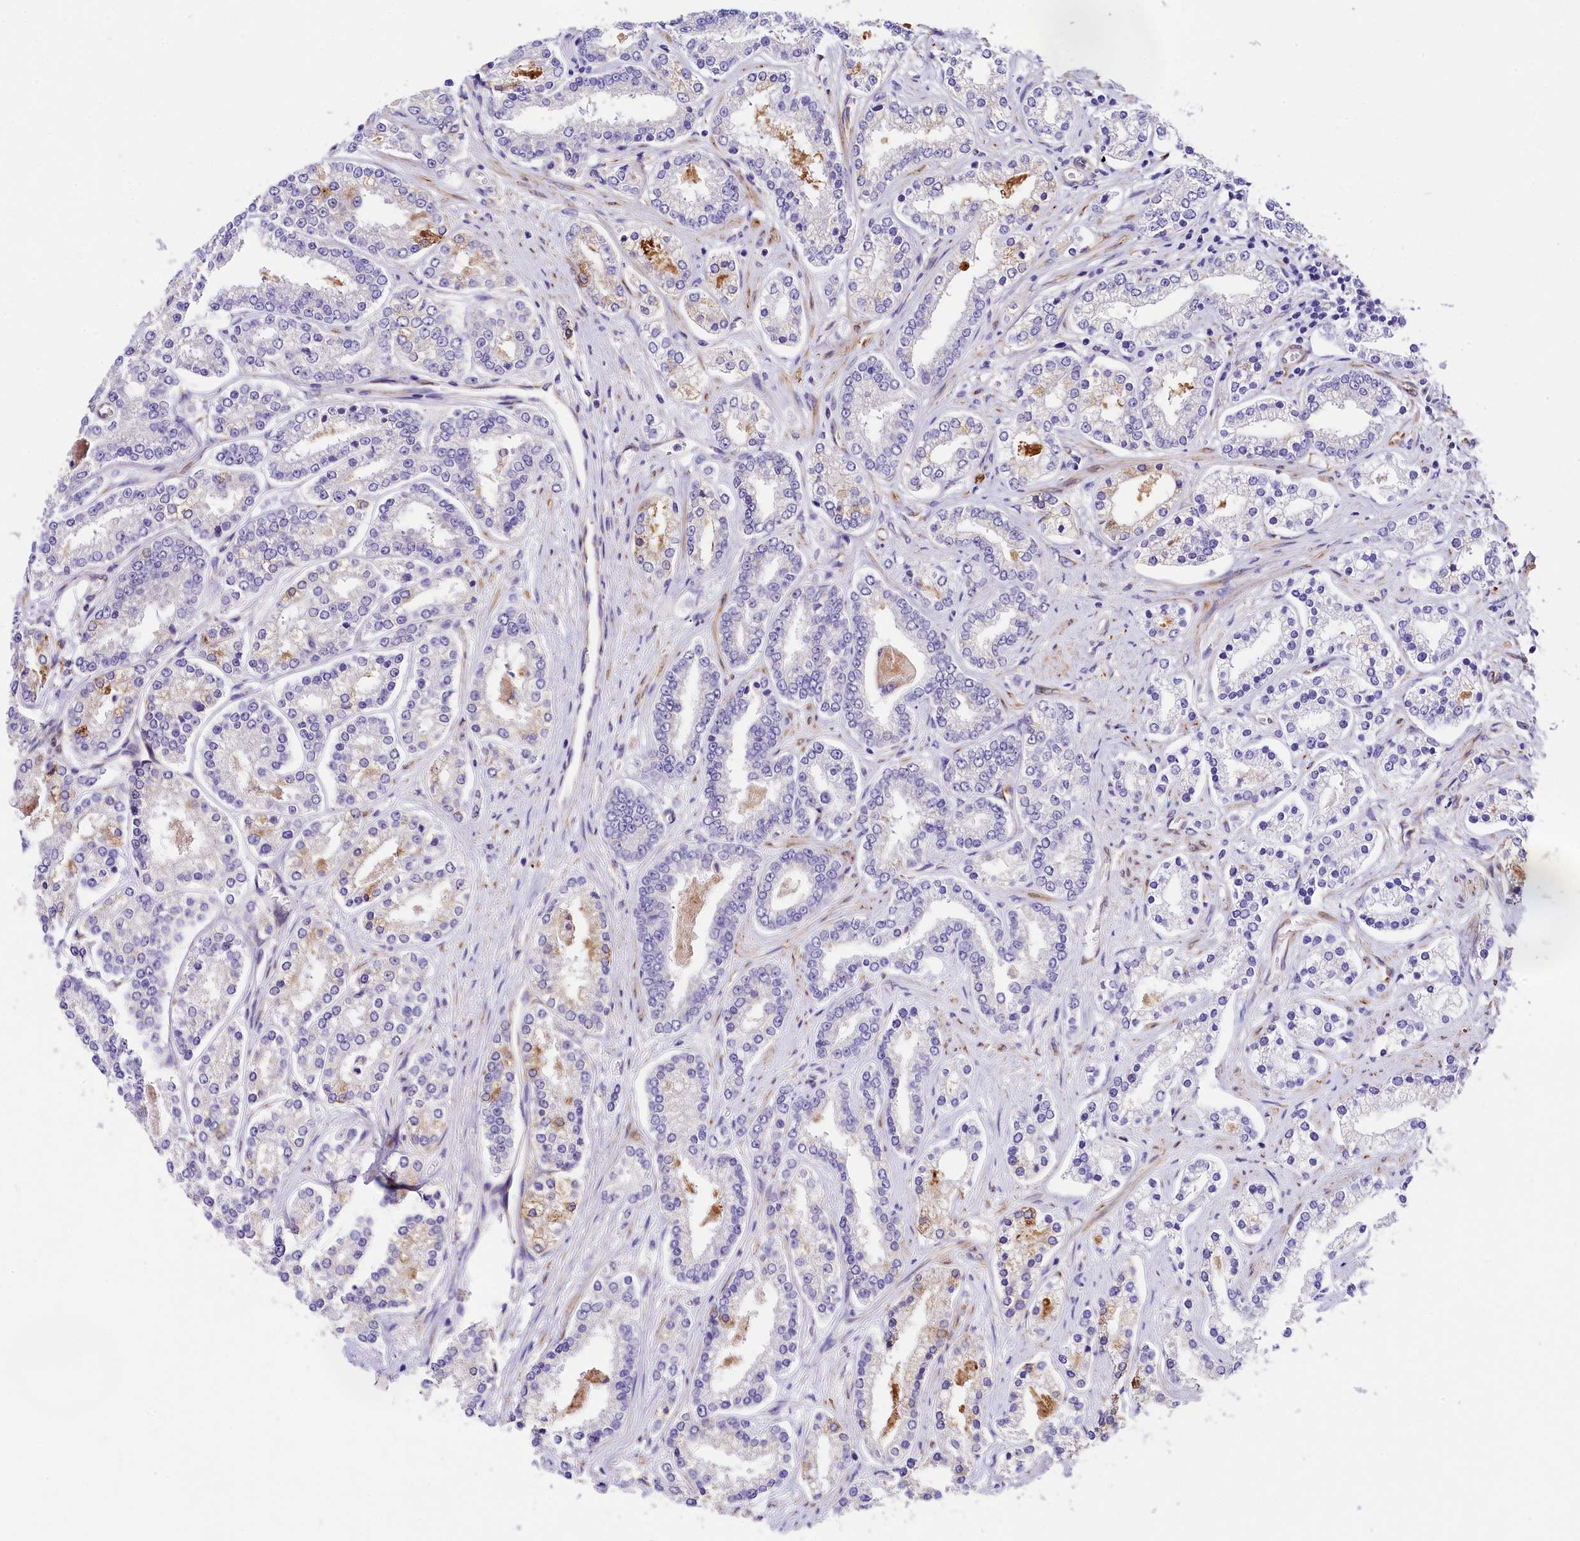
{"staining": {"intensity": "negative", "quantity": "none", "location": "none"}, "tissue": "prostate cancer", "cell_type": "Tumor cells", "image_type": "cancer", "snomed": [{"axis": "morphology", "description": "Normal tissue, NOS"}, {"axis": "morphology", "description": "Adenocarcinoma, High grade"}, {"axis": "topography", "description": "Prostate"}], "caption": "An immunohistochemistry histopathology image of high-grade adenocarcinoma (prostate) is shown. There is no staining in tumor cells of high-grade adenocarcinoma (prostate). (Immunohistochemistry, brightfield microscopy, high magnification).", "gene": "ITGA1", "patient": {"sex": "male", "age": 83}}